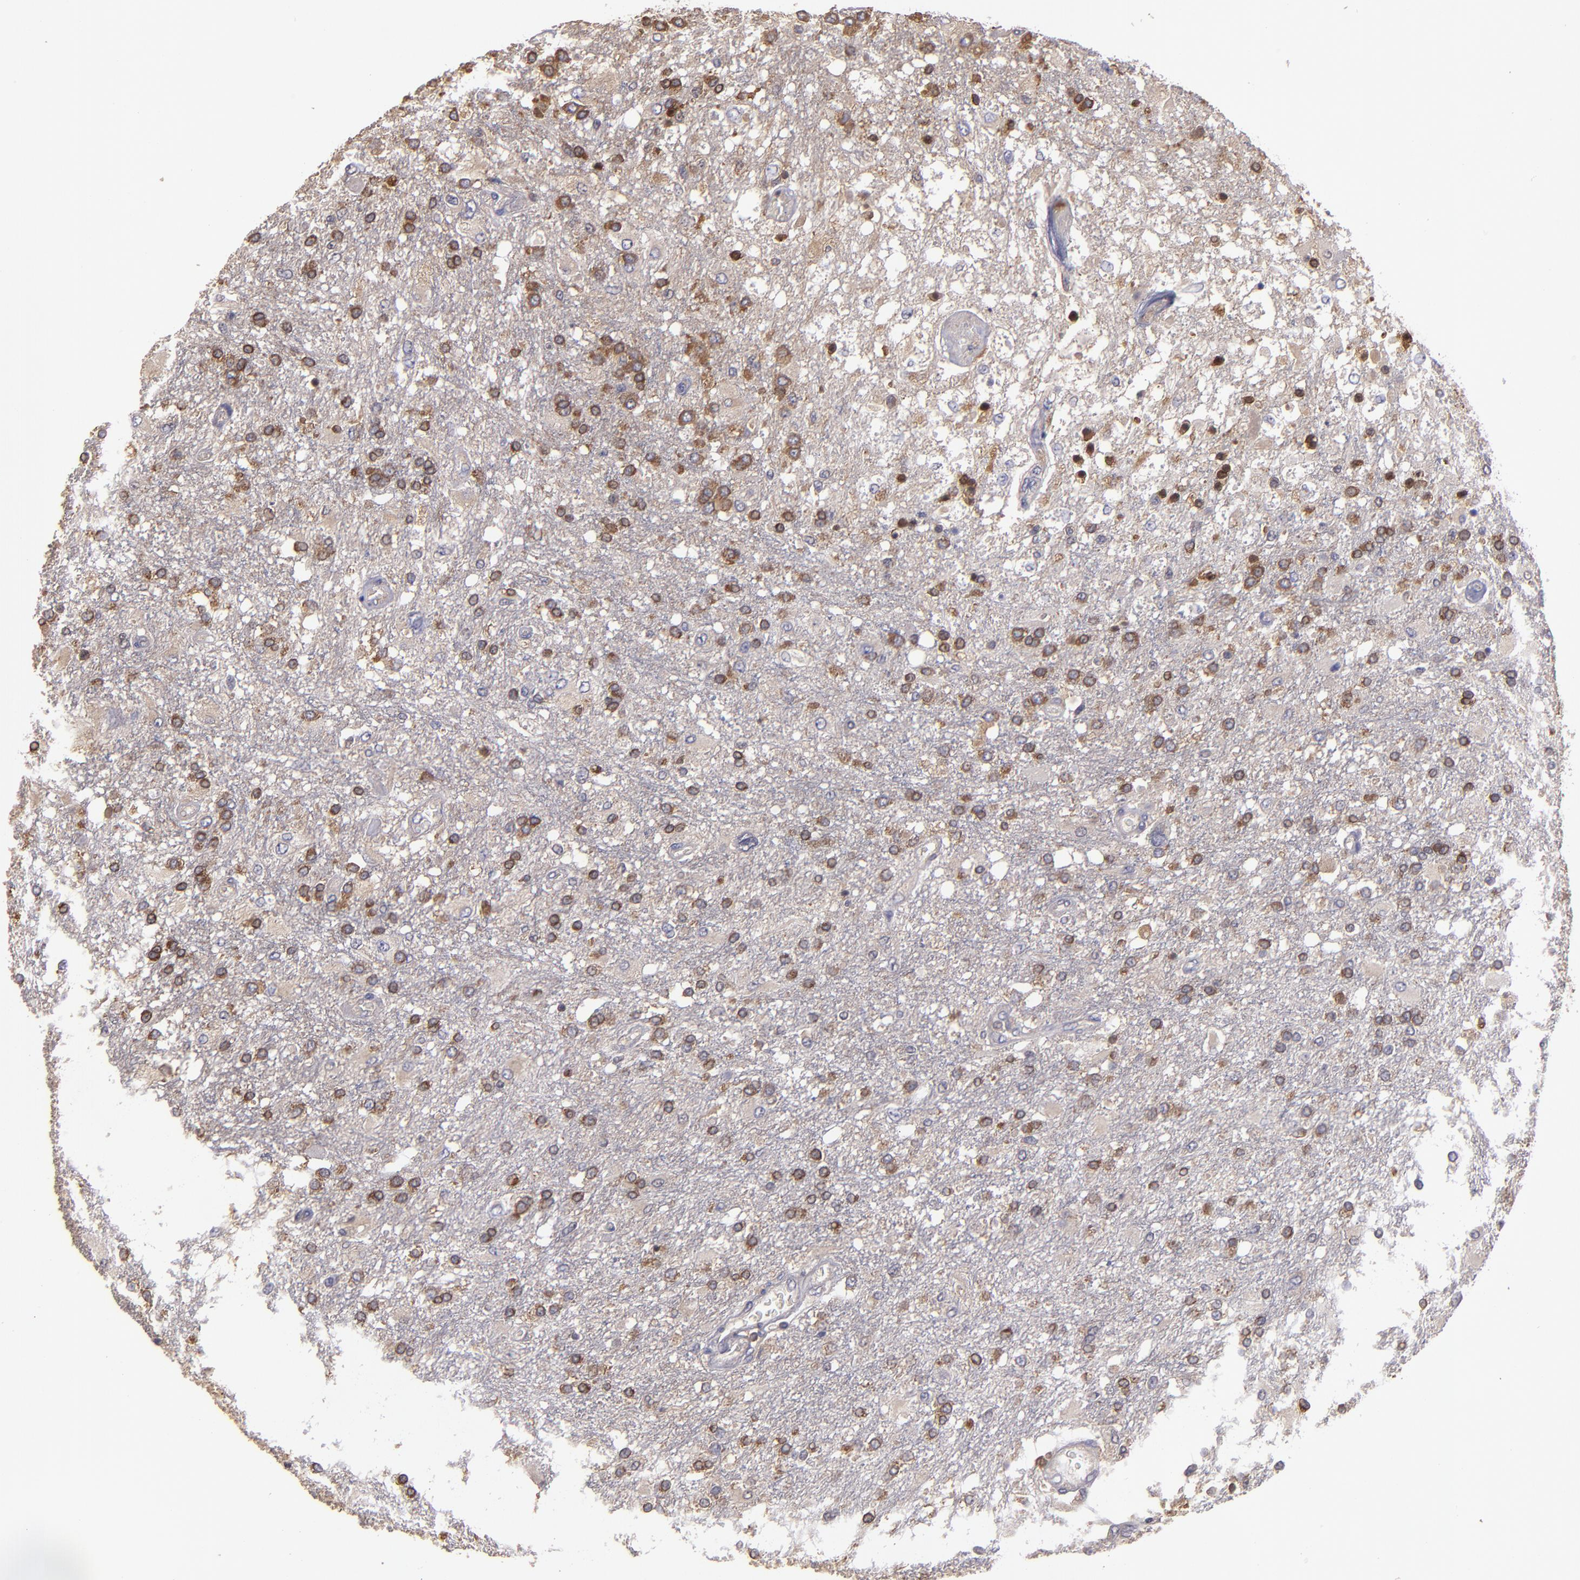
{"staining": {"intensity": "moderate", "quantity": "25%-75%", "location": "cytoplasmic/membranous"}, "tissue": "glioma", "cell_type": "Tumor cells", "image_type": "cancer", "snomed": [{"axis": "morphology", "description": "Glioma, malignant, High grade"}, {"axis": "topography", "description": "Cerebral cortex"}], "caption": "High-magnification brightfield microscopy of malignant glioma (high-grade) stained with DAB (brown) and counterstained with hematoxylin (blue). tumor cells exhibit moderate cytoplasmic/membranous expression is identified in approximately25%-75% of cells.", "gene": "CARS1", "patient": {"sex": "male", "age": 79}}